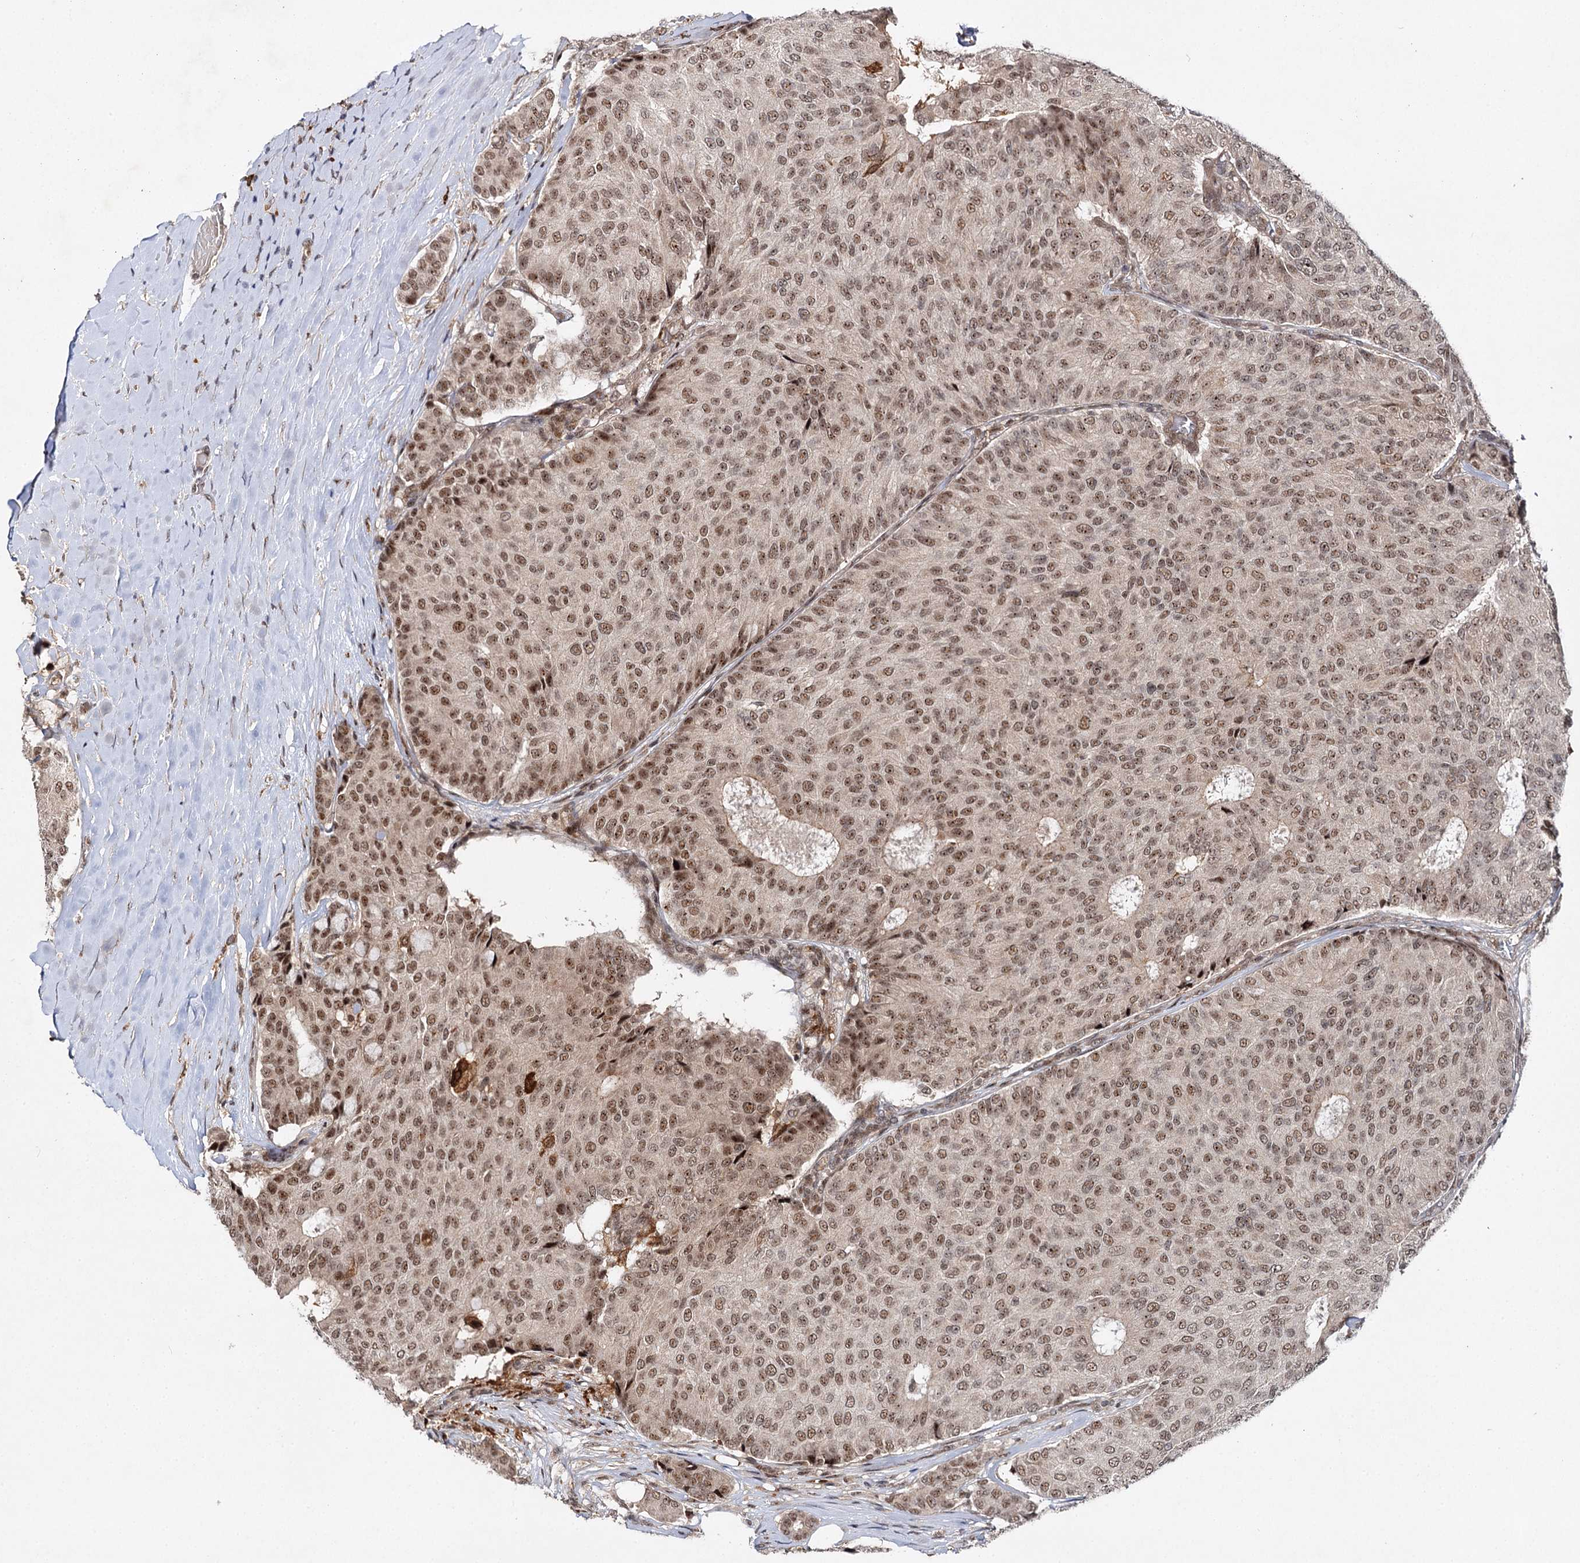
{"staining": {"intensity": "moderate", "quantity": ">75%", "location": "nuclear"}, "tissue": "breast cancer", "cell_type": "Tumor cells", "image_type": "cancer", "snomed": [{"axis": "morphology", "description": "Duct carcinoma"}, {"axis": "topography", "description": "Breast"}], "caption": "Tumor cells display moderate nuclear positivity in about >75% of cells in breast intraductal carcinoma. (brown staining indicates protein expression, while blue staining denotes nuclei).", "gene": "BUD13", "patient": {"sex": "female", "age": 75}}